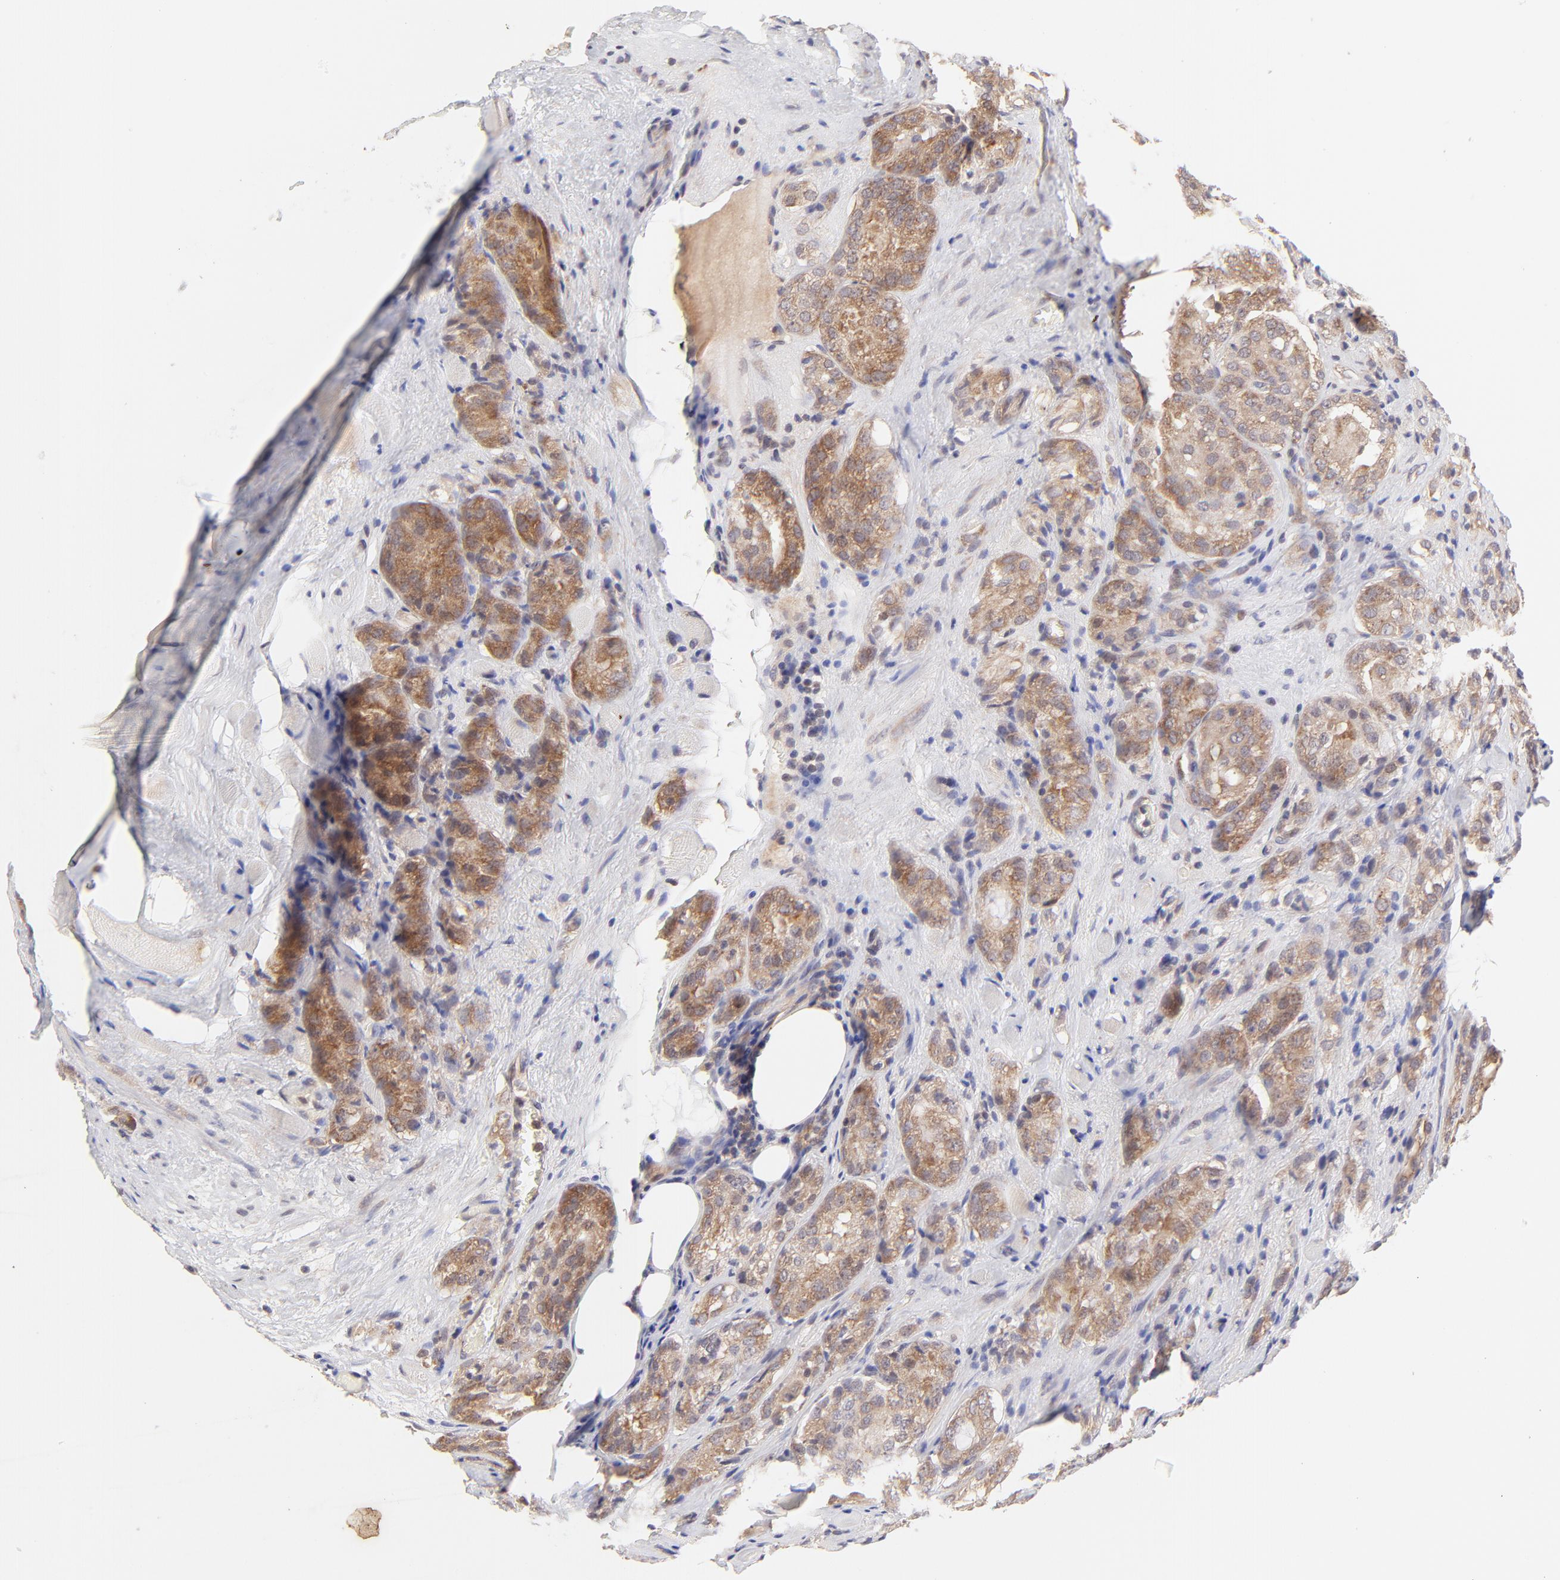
{"staining": {"intensity": "moderate", "quantity": ">75%", "location": "cytoplasmic/membranous"}, "tissue": "prostate cancer", "cell_type": "Tumor cells", "image_type": "cancer", "snomed": [{"axis": "morphology", "description": "Adenocarcinoma, Medium grade"}, {"axis": "topography", "description": "Prostate"}], "caption": "Protein expression analysis of adenocarcinoma (medium-grade) (prostate) shows moderate cytoplasmic/membranous expression in approximately >75% of tumor cells.", "gene": "TNRC6B", "patient": {"sex": "male", "age": 60}}